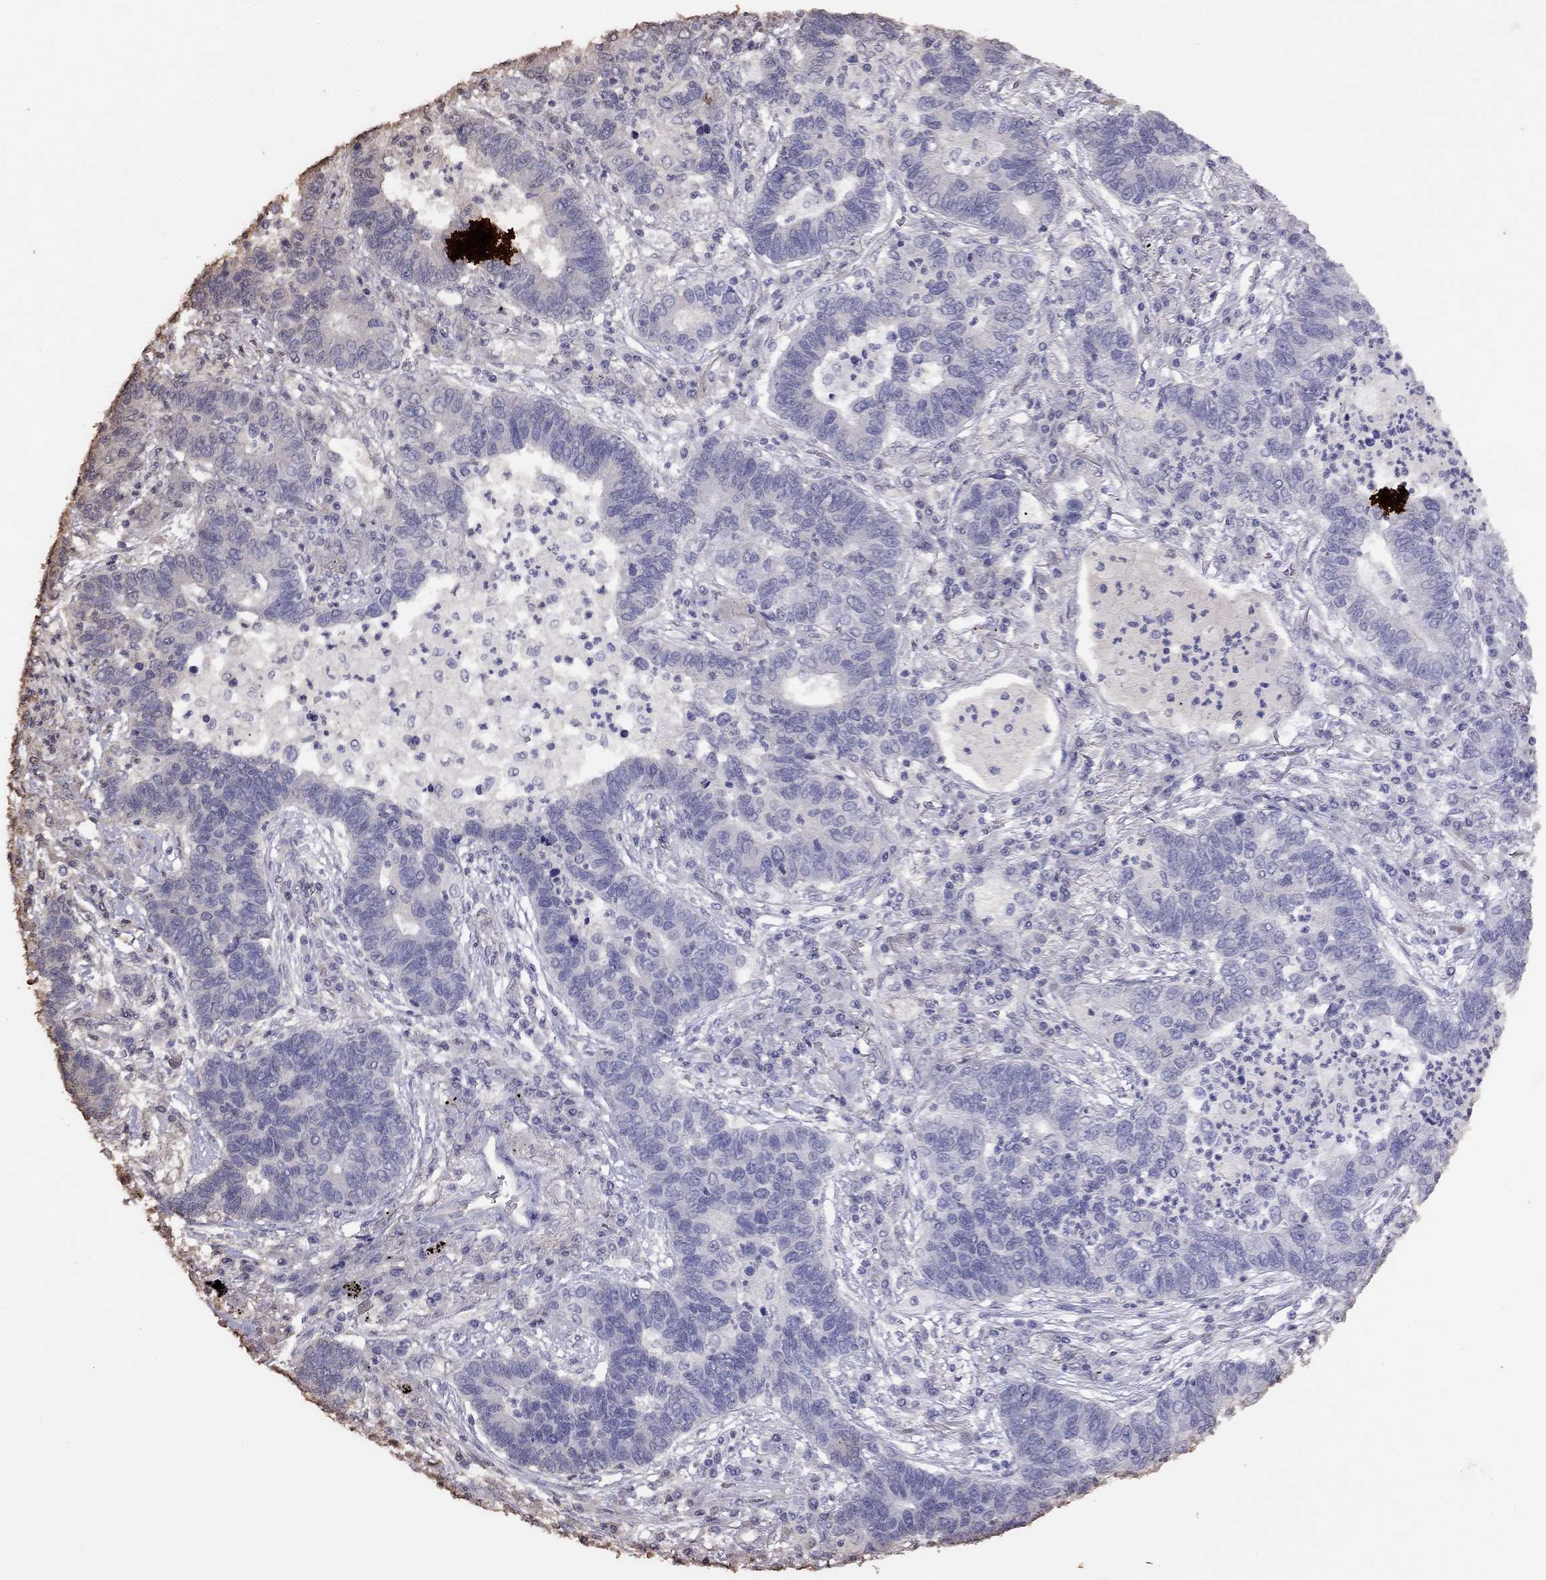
{"staining": {"intensity": "negative", "quantity": "none", "location": "none"}, "tissue": "lung cancer", "cell_type": "Tumor cells", "image_type": "cancer", "snomed": [{"axis": "morphology", "description": "Adenocarcinoma, NOS"}, {"axis": "topography", "description": "Lung"}], "caption": "This histopathology image is of adenocarcinoma (lung) stained with IHC to label a protein in brown with the nuclei are counter-stained blue. There is no expression in tumor cells. (DAB (3,3'-diaminobenzidine) IHC, high magnification).", "gene": "SUN3", "patient": {"sex": "female", "age": 57}}